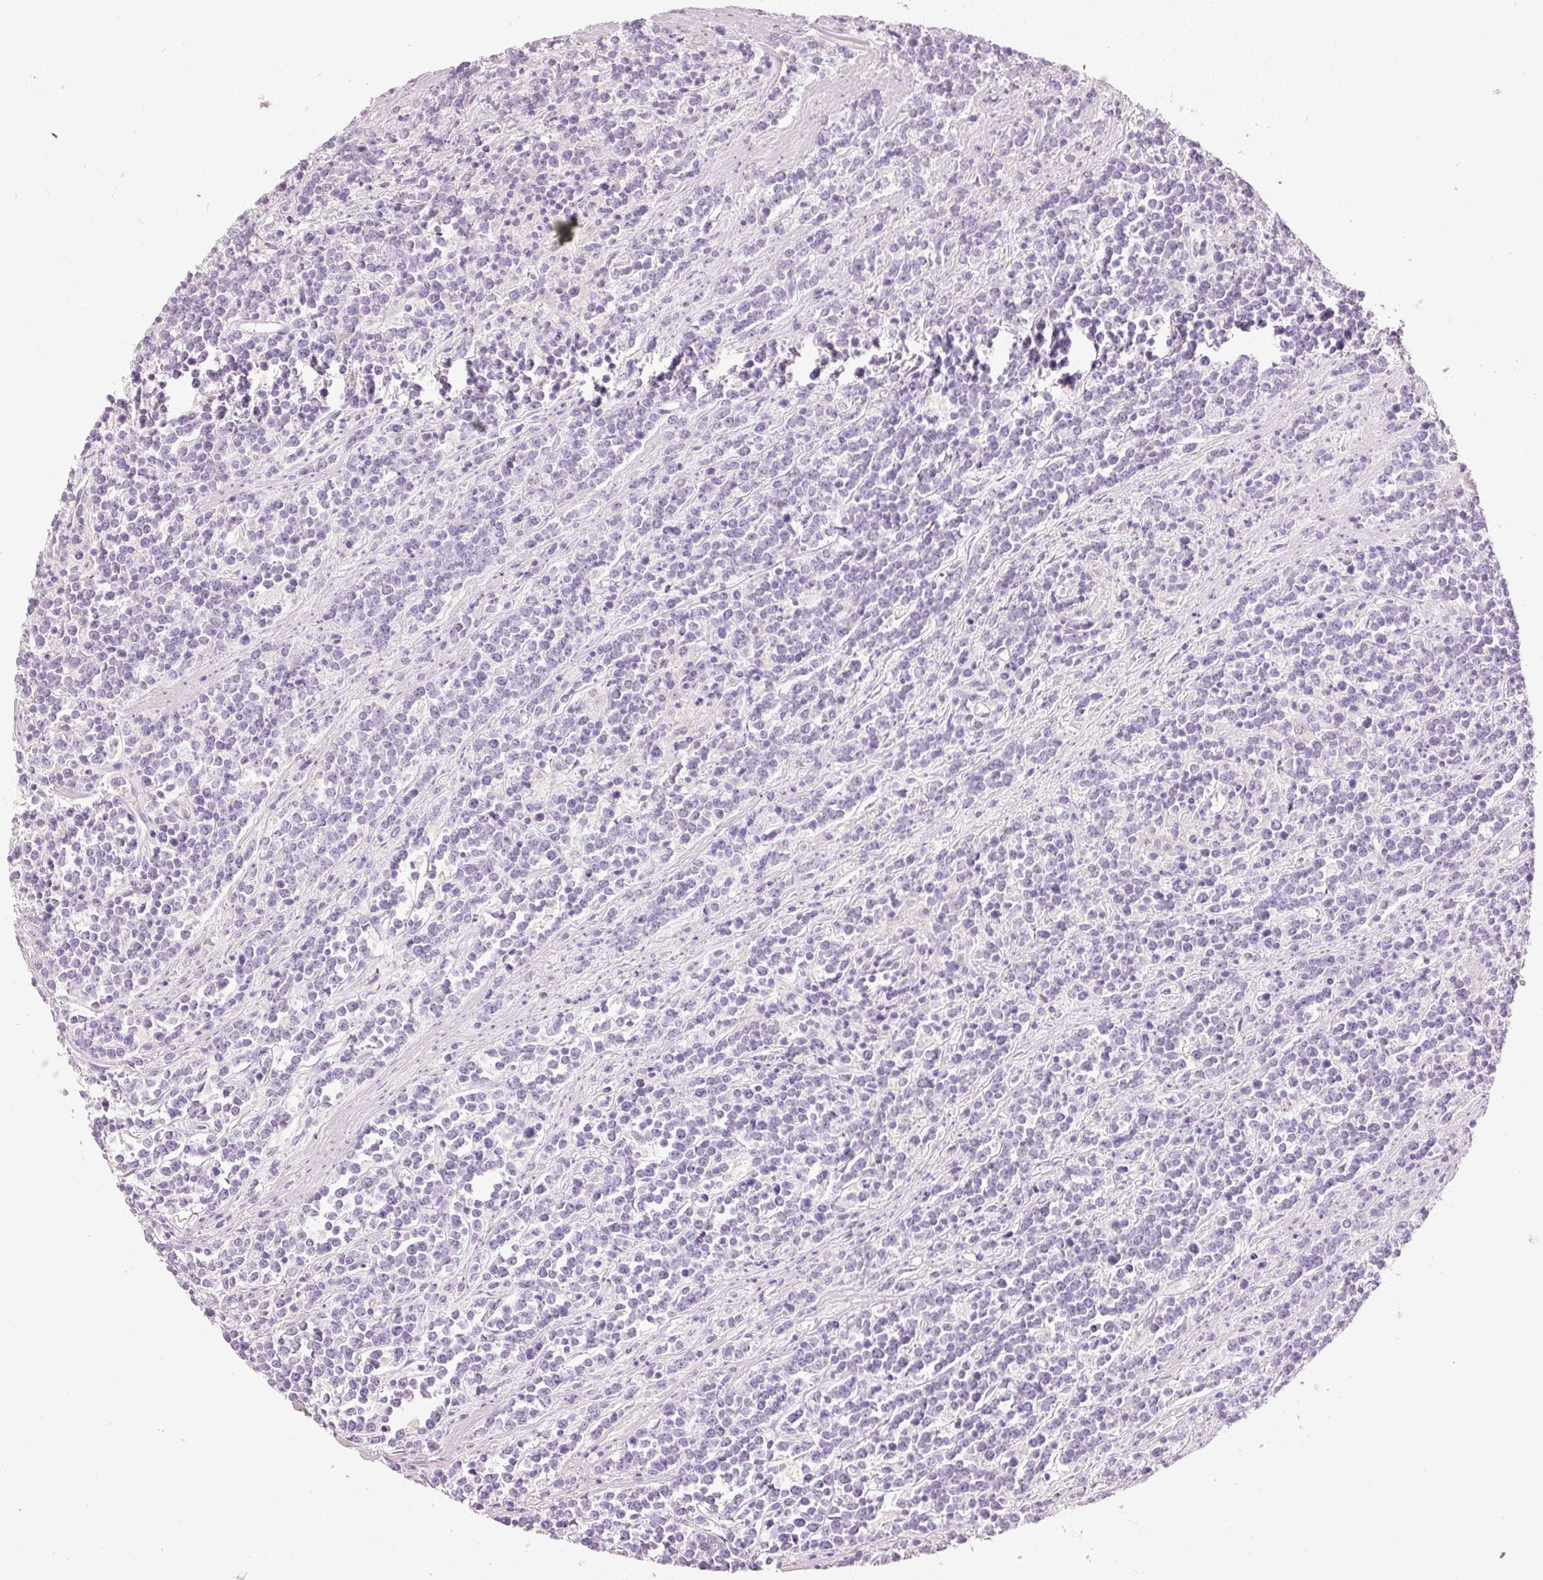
{"staining": {"intensity": "negative", "quantity": "none", "location": "none"}, "tissue": "lymphoma", "cell_type": "Tumor cells", "image_type": "cancer", "snomed": [{"axis": "morphology", "description": "Malignant lymphoma, non-Hodgkin's type, High grade"}, {"axis": "topography", "description": "Small intestine"}, {"axis": "topography", "description": "Colon"}], "caption": "The immunohistochemistry micrograph has no significant expression in tumor cells of lymphoma tissue.", "gene": "MUC5AC", "patient": {"sex": "male", "age": 8}}